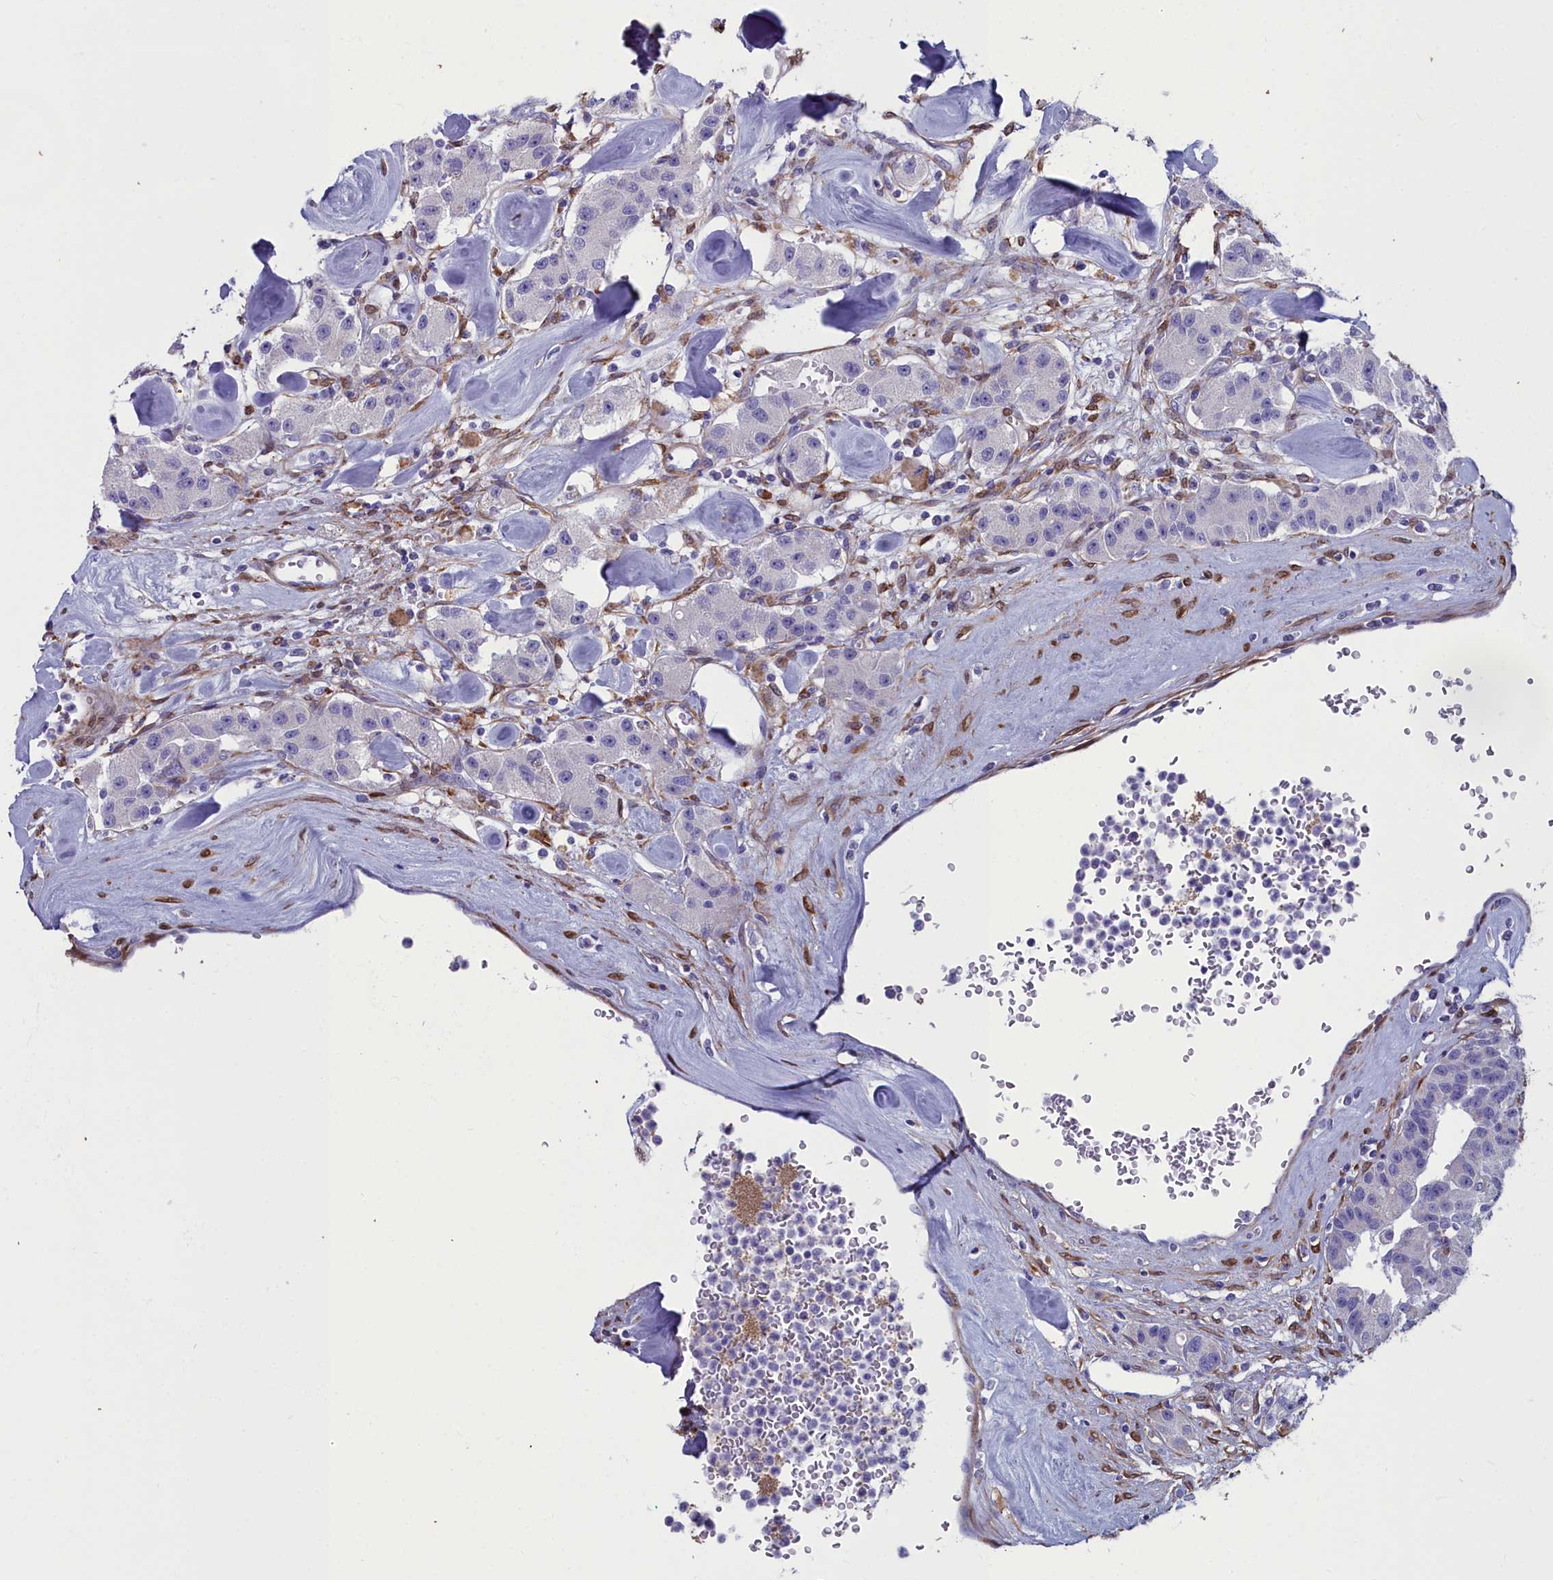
{"staining": {"intensity": "negative", "quantity": "none", "location": "none"}, "tissue": "carcinoid", "cell_type": "Tumor cells", "image_type": "cancer", "snomed": [{"axis": "morphology", "description": "Carcinoid, malignant, NOS"}, {"axis": "topography", "description": "Pancreas"}], "caption": "Immunohistochemical staining of human carcinoid (malignant) reveals no significant expression in tumor cells. Nuclei are stained in blue.", "gene": "PPP1R14A", "patient": {"sex": "male", "age": 41}}